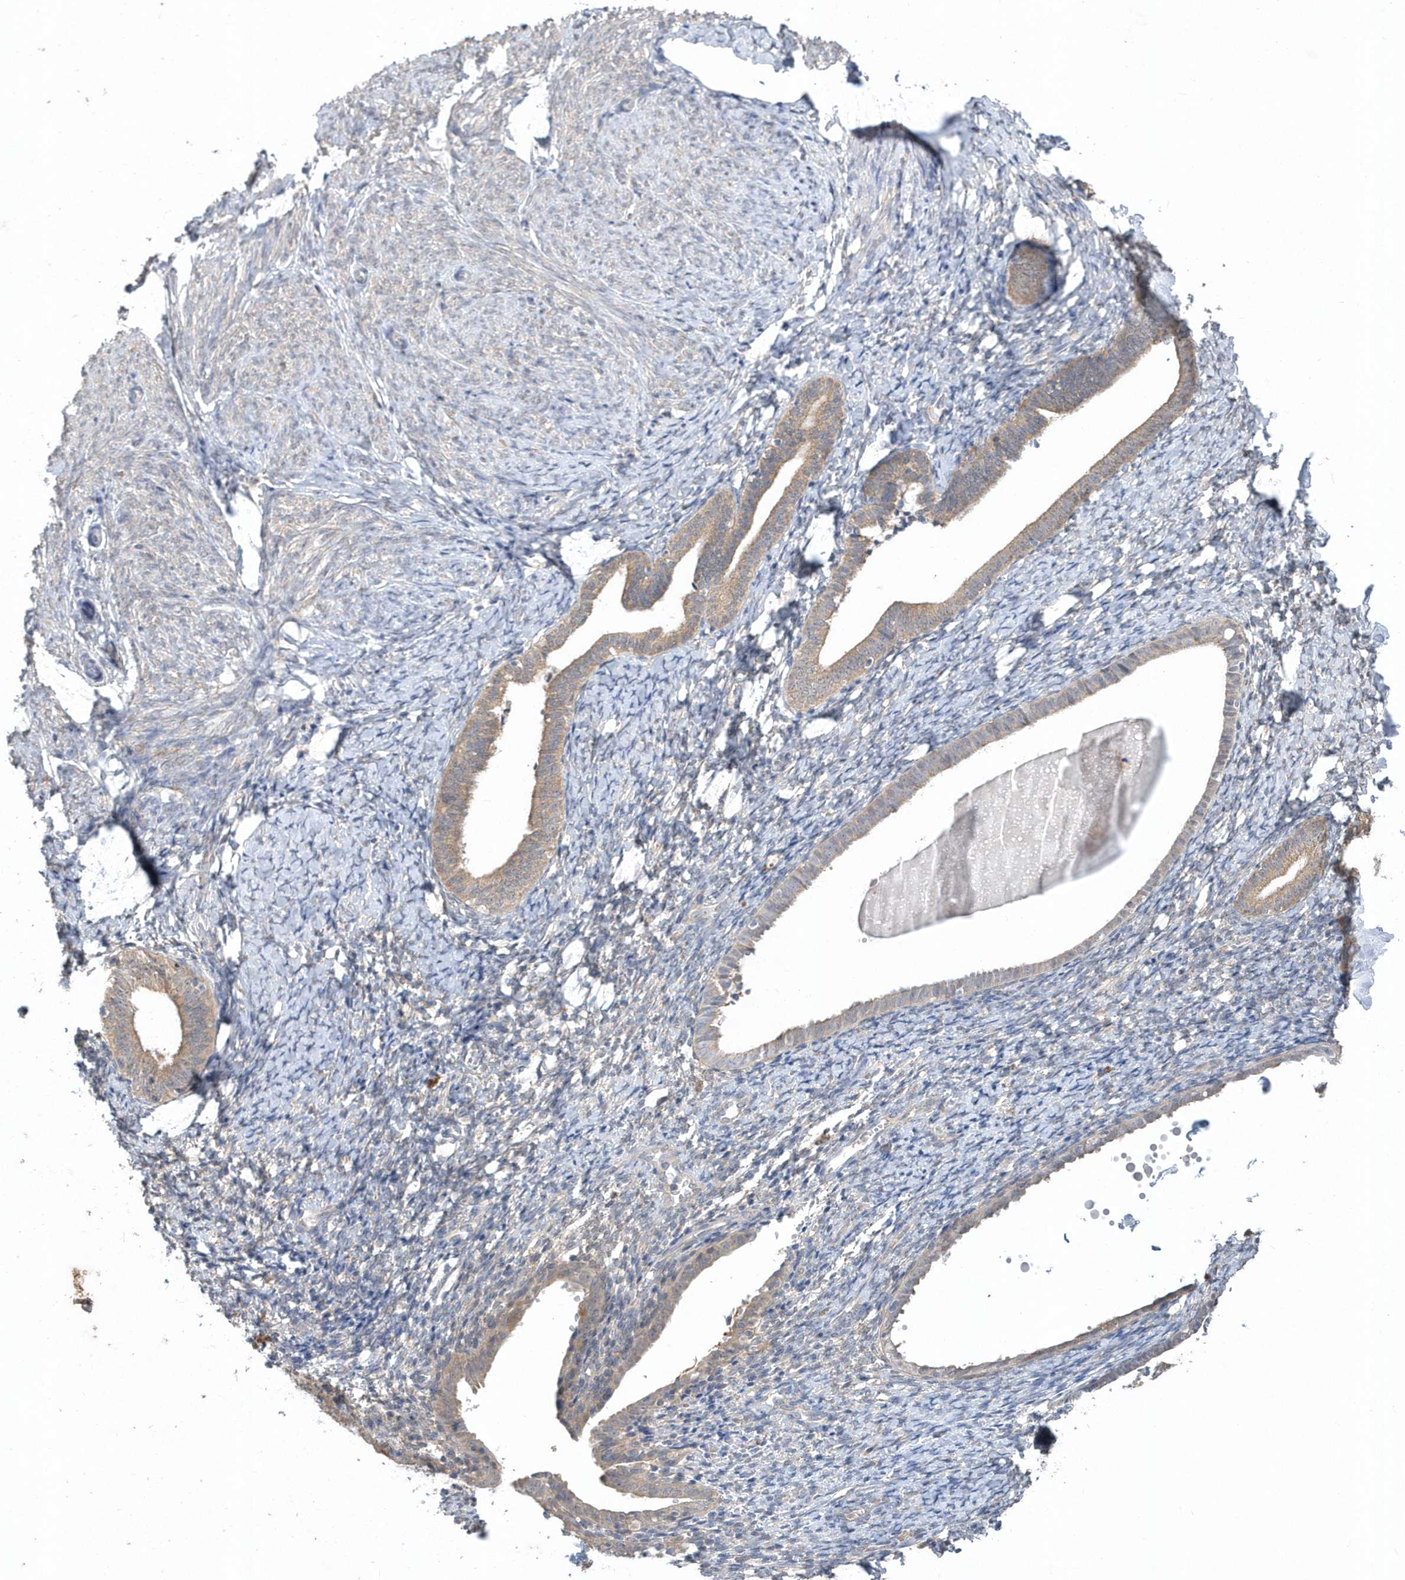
{"staining": {"intensity": "negative", "quantity": "none", "location": "none"}, "tissue": "endometrium", "cell_type": "Cells in endometrial stroma", "image_type": "normal", "snomed": [{"axis": "morphology", "description": "Normal tissue, NOS"}, {"axis": "topography", "description": "Endometrium"}], "caption": "Human endometrium stained for a protein using IHC reveals no positivity in cells in endometrial stroma.", "gene": "AKR7A2", "patient": {"sex": "female", "age": 72}}